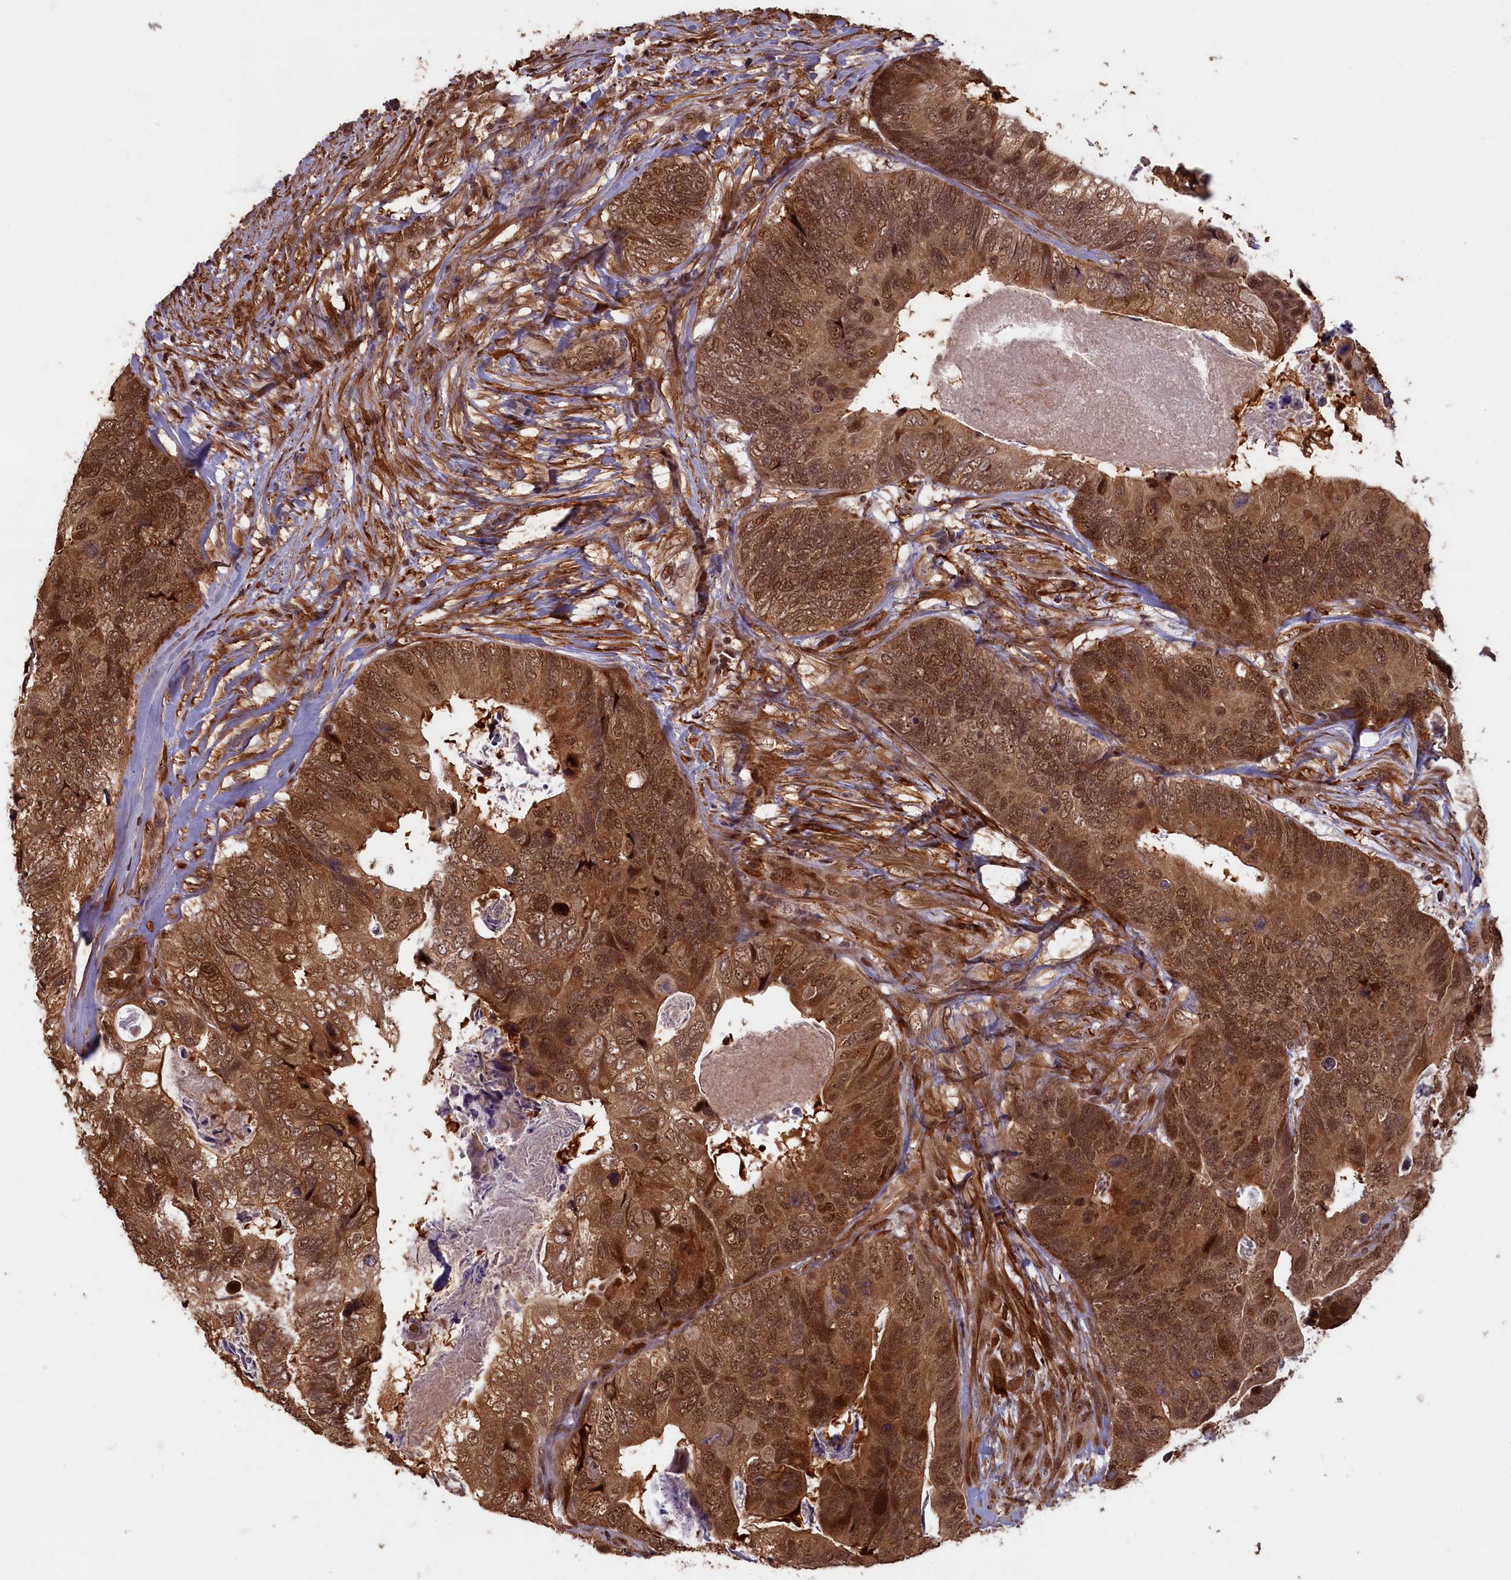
{"staining": {"intensity": "moderate", "quantity": ">75%", "location": "cytoplasmic/membranous,nuclear"}, "tissue": "colorectal cancer", "cell_type": "Tumor cells", "image_type": "cancer", "snomed": [{"axis": "morphology", "description": "Adenocarcinoma, NOS"}, {"axis": "topography", "description": "Colon"}], "caption": "High-magnification brightfield microscopy of colorectal cancer (adenocarcinoma) stained with DAB (3,3'-diaminobenzidine) (brown) and counterstained with hematoxylin (blue). tumor cells exhibit moderate cytoplasmic/membranous and nuclear positivity is seen in approximately>75% of cells. The protein is shown in brown color, while the nuclei are stained blue.", "gene": "HIF3A", "patient": {"sex": "female", "age": 67}}